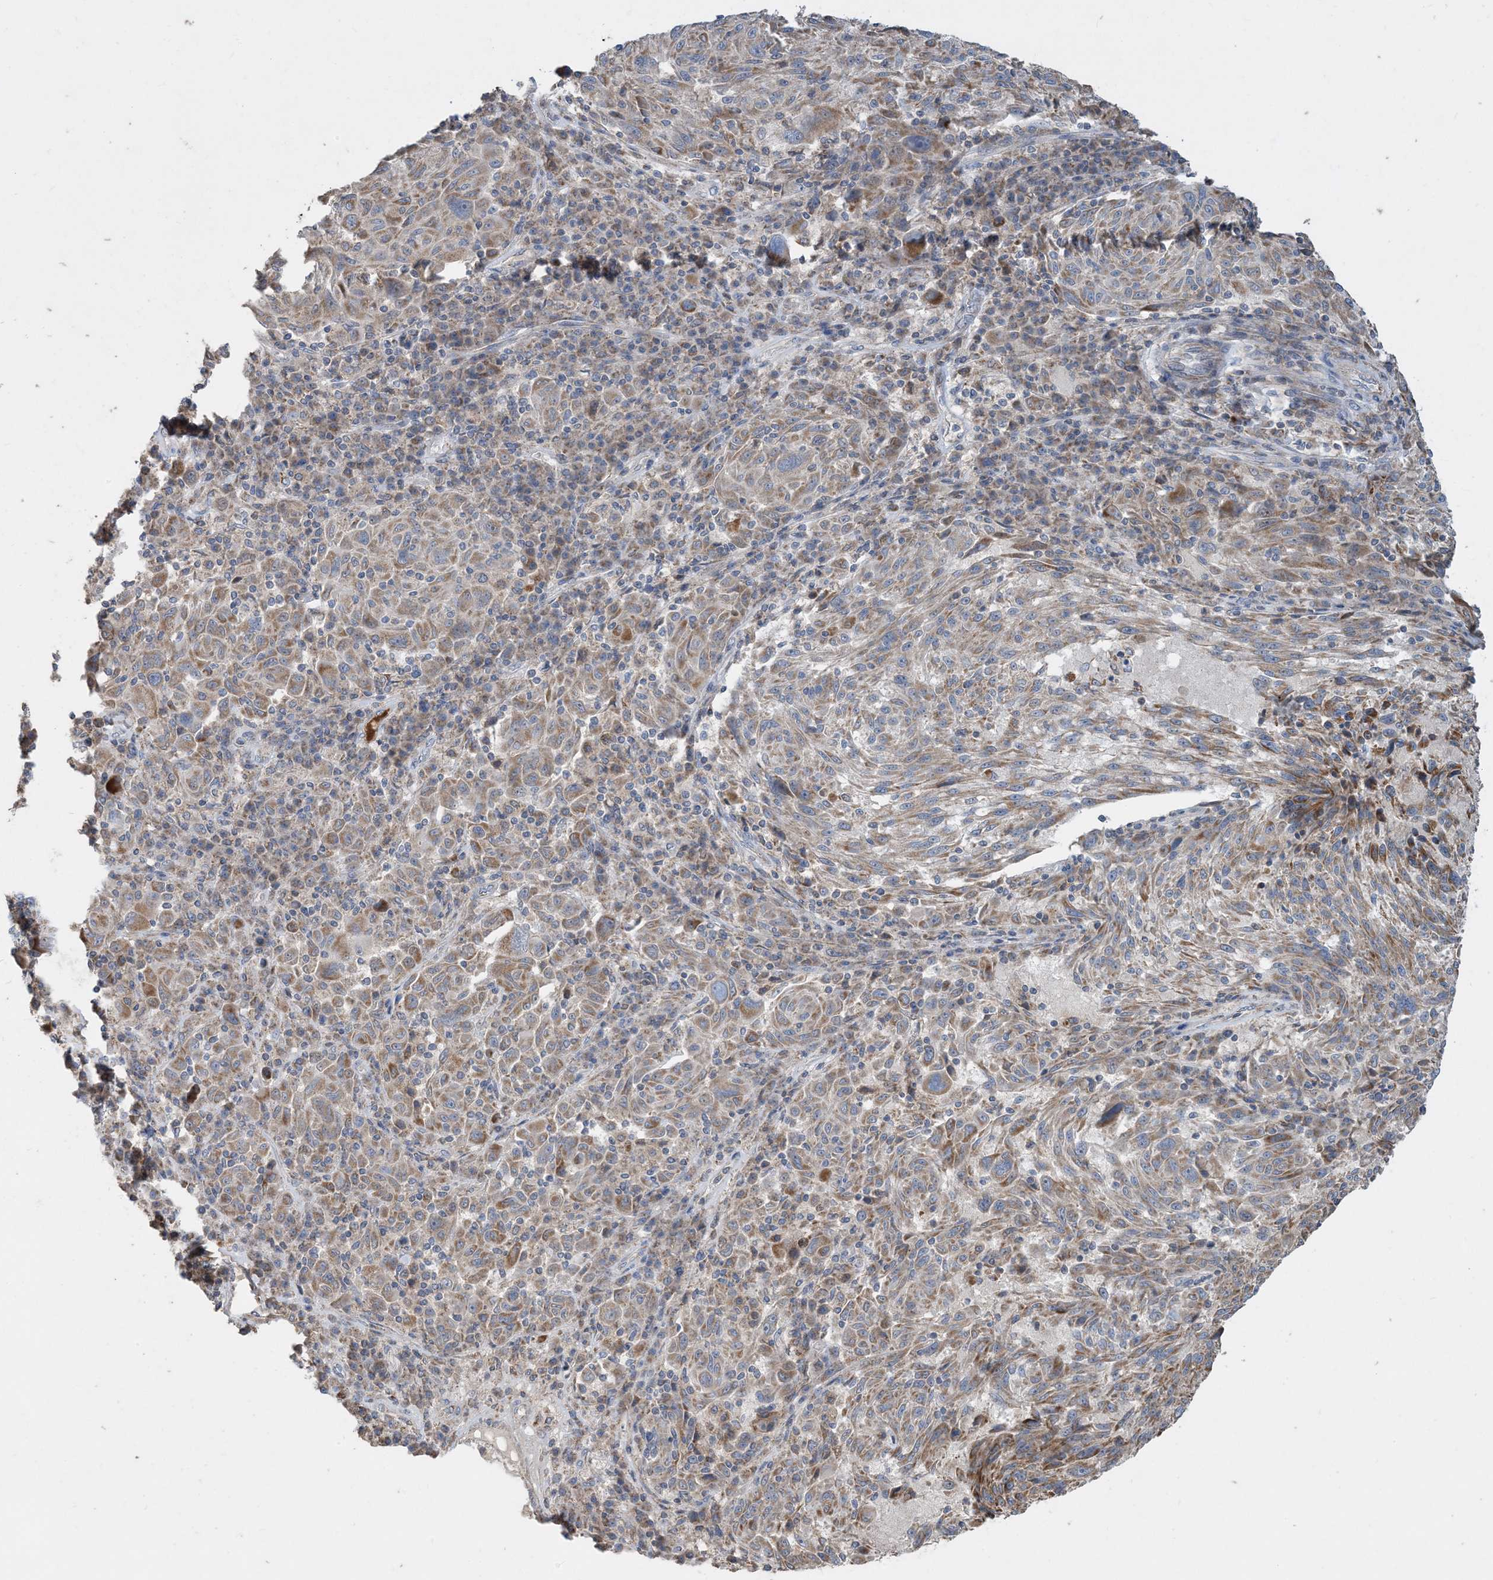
{"staining": {"intensity": "moderate", "quantity": ">75%", "location": "cytoplasmic/membranous"}, "tissue": "melanoma", "cell_type": "Tumor cells", "image_type": "cancer", "snomed": [{"axis": "morphology", "description": "Malignant melanoma, NOS"}, {"axis": "topography", "description": "Skin"}], "caption": "Protein staining displays moderate cytoplasmic/membranous expression in approximately >75% of tumor cells in melanoma.", "gene": "ECHDC1", "patient": {"sex": "male", "age": 53}}